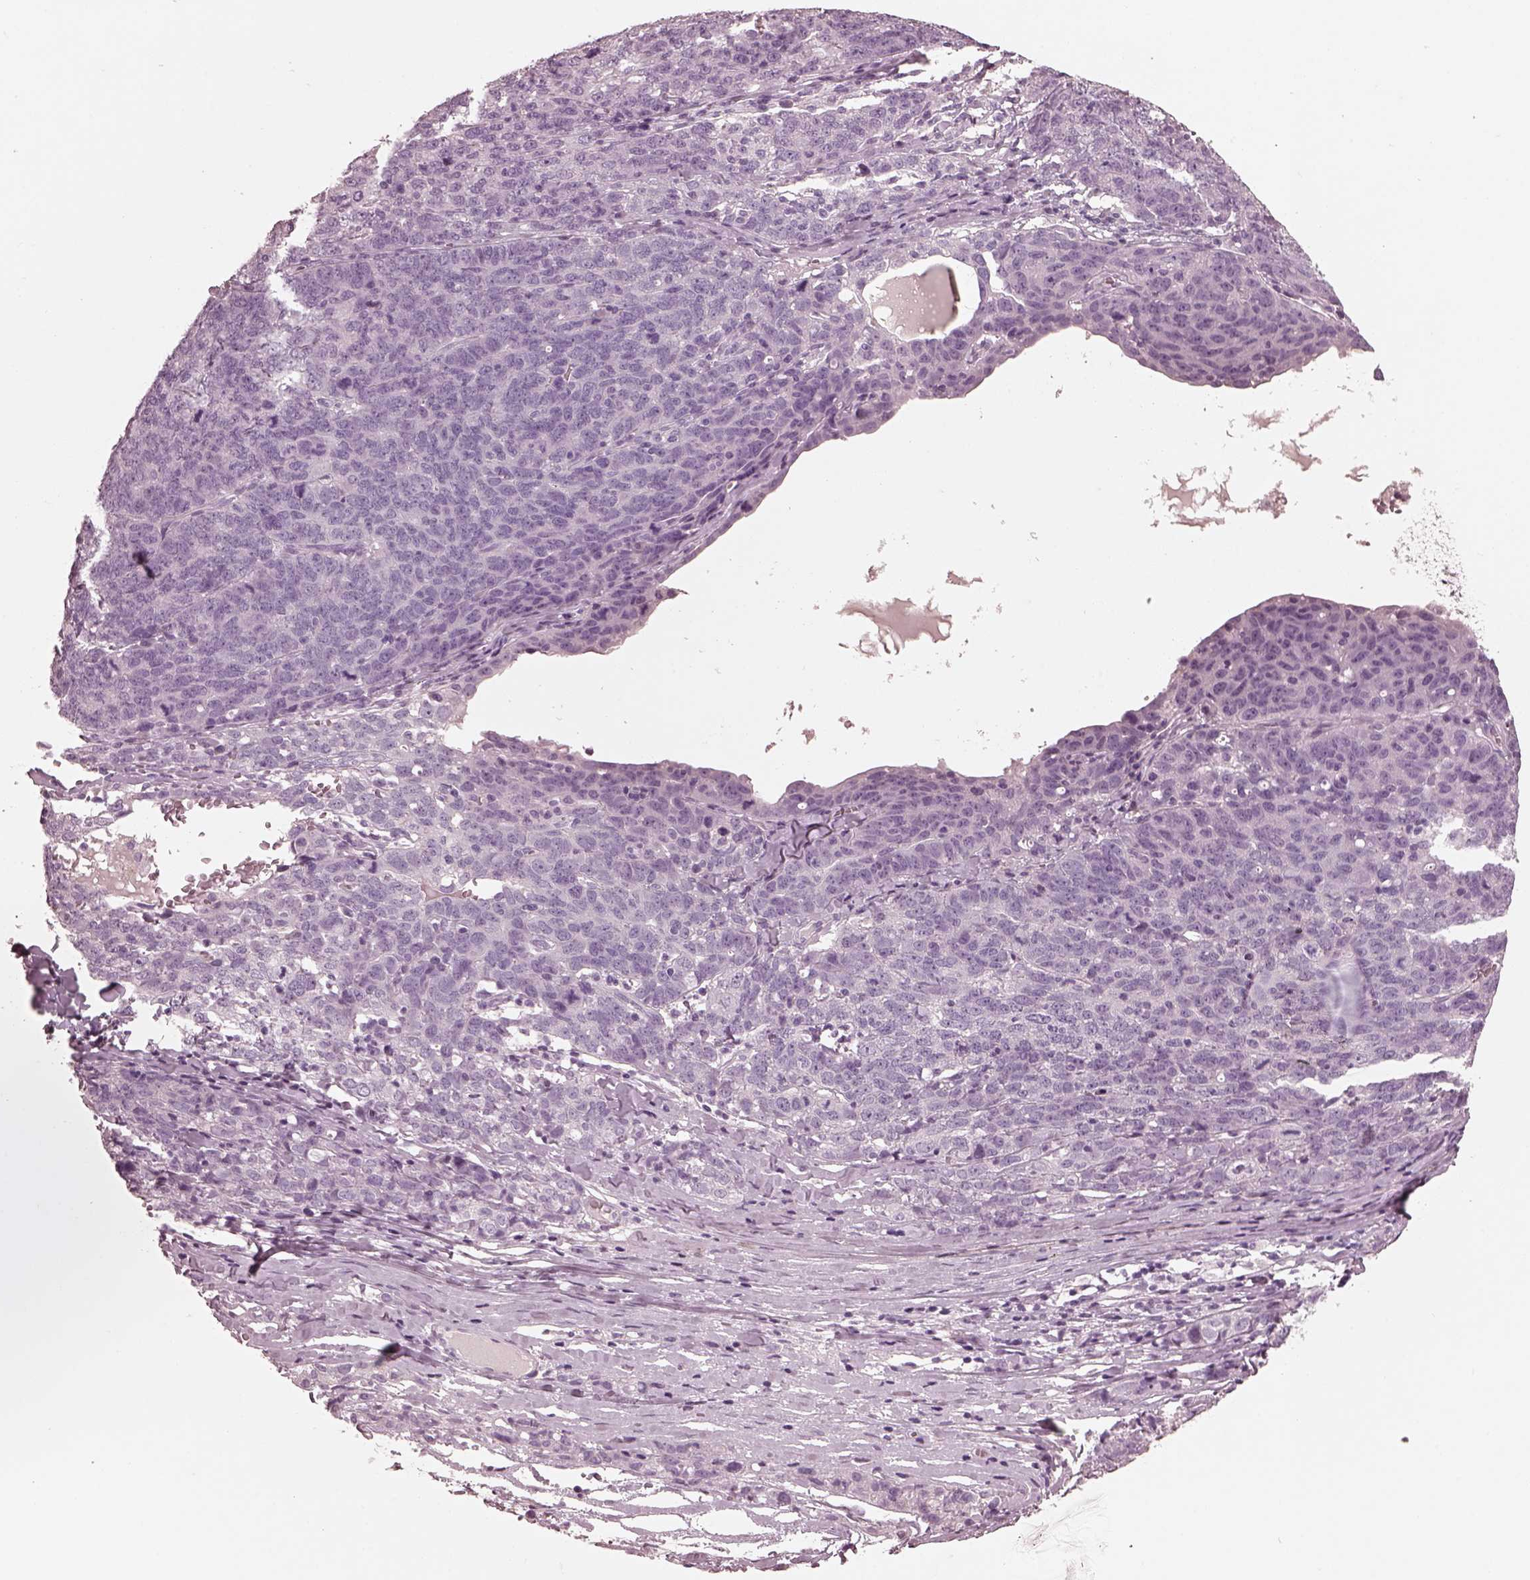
{"staining": {"intensity": "negative", "quantity": "none", "location": "none"}, "tissue": "ovarian cancer", "cell_type": "Tumor cells", "image_type": "cancer", "snomed": [{"axis": "morphology", "description": "Cystadenocarcinoma, serous, NOS"}, {"axis": "topography", "description": "Ovary"}], "caption": "Immunohistochemistry of ovarian cancer reveals no expression in tumor cells.", "gene": "CGA", "patient": {"sex": "female", "age": 71}}